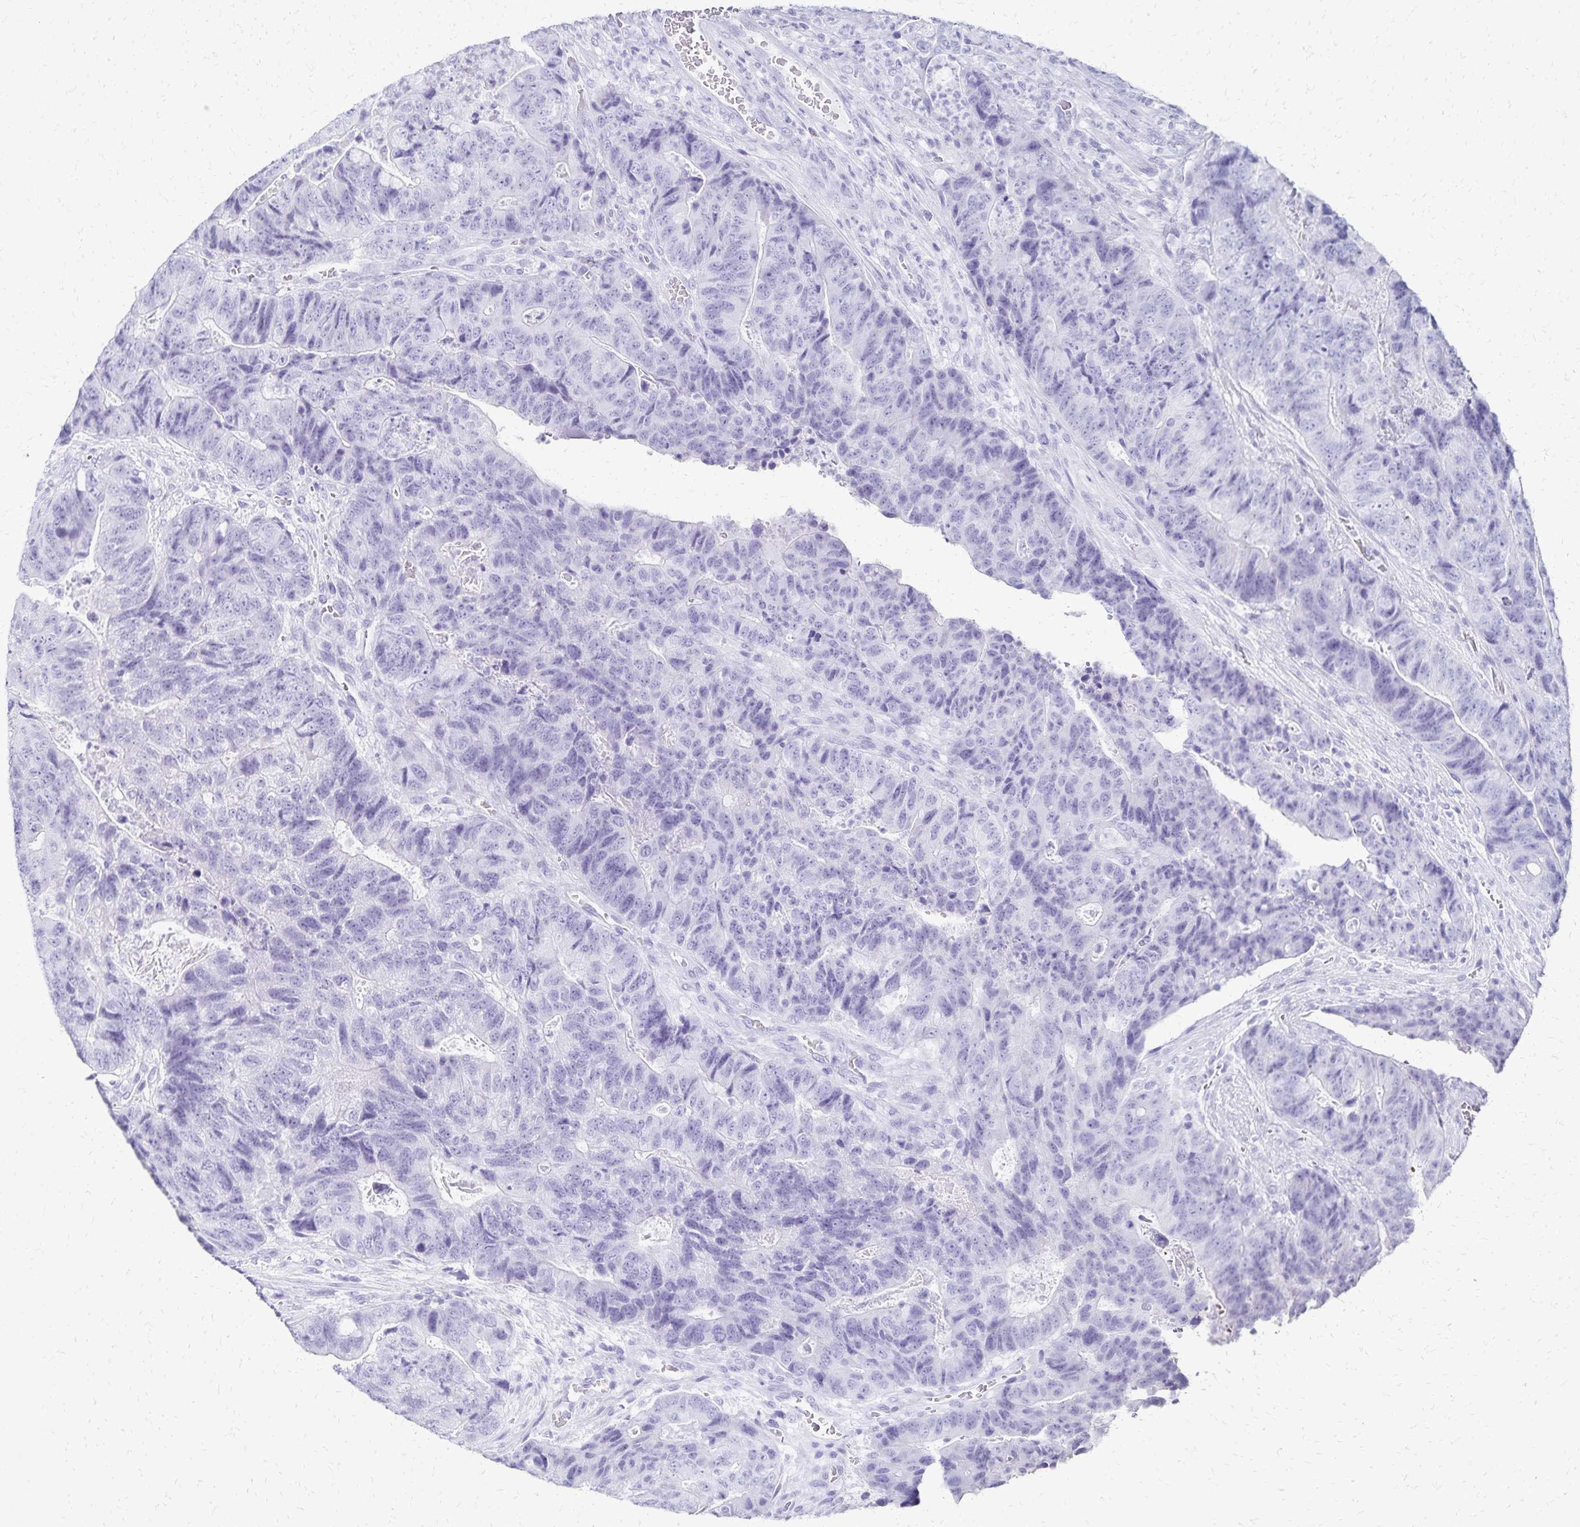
{"staining": {"intensity": "negative", "quantity": "none", "location": "none"}, "tissue": "colorectal cancer", "cell_type": "Tumor cells", "image_type": "cancer", "snomed": [{"axis": "morphology", "description": "Normal tissue, NOS"}, {"axis": "morphology", "description": "Adenocarcinoma, NOS"}, {"axis": "topography", "description": "Colon"}], "caption": "Photomicrograph shows no significant protein positivity in tumor cells of colorectal cancer (adenocarcinoma).", "gene": "GIP", "patient": {"sex": "female", "age": 48}}